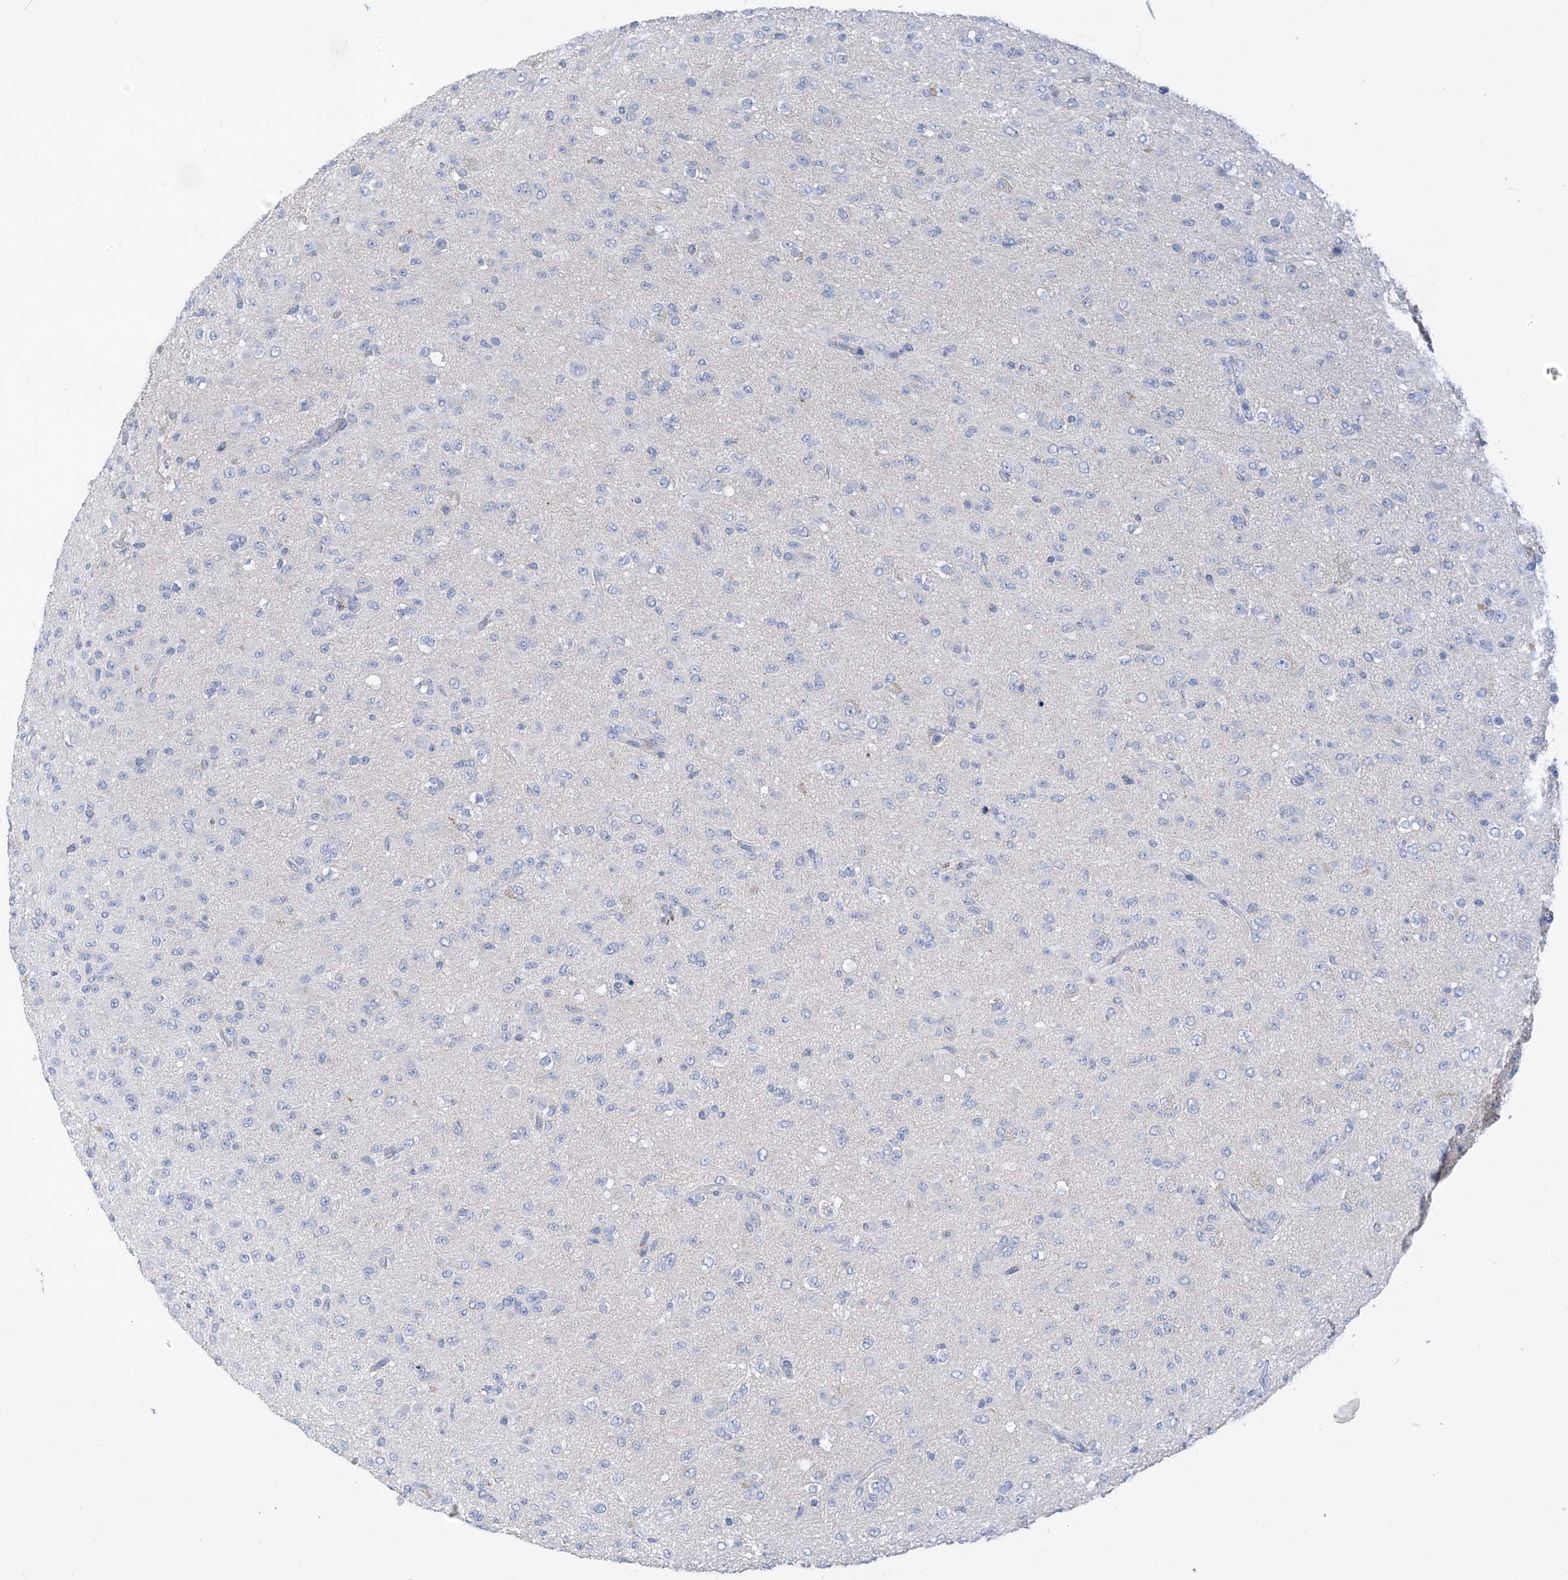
{"staining": {"intensity": "negative", "quantity": "none", "location": "none"}, "tissue": "glioma", "cell_type": "Tumor cells", "image_type": "cancer", "snomed": [{"axis": "morphology", "description": "Glioma, malignant, Low grade"}, {"axis": "topography", "description": "Brain"}], "caption": "Malignant glioma (low-grade) stained for a protein using IHC shows no expression tumor cells.", "gene": "ZNF404", "patient": {"sex": "male", "age": 65}}